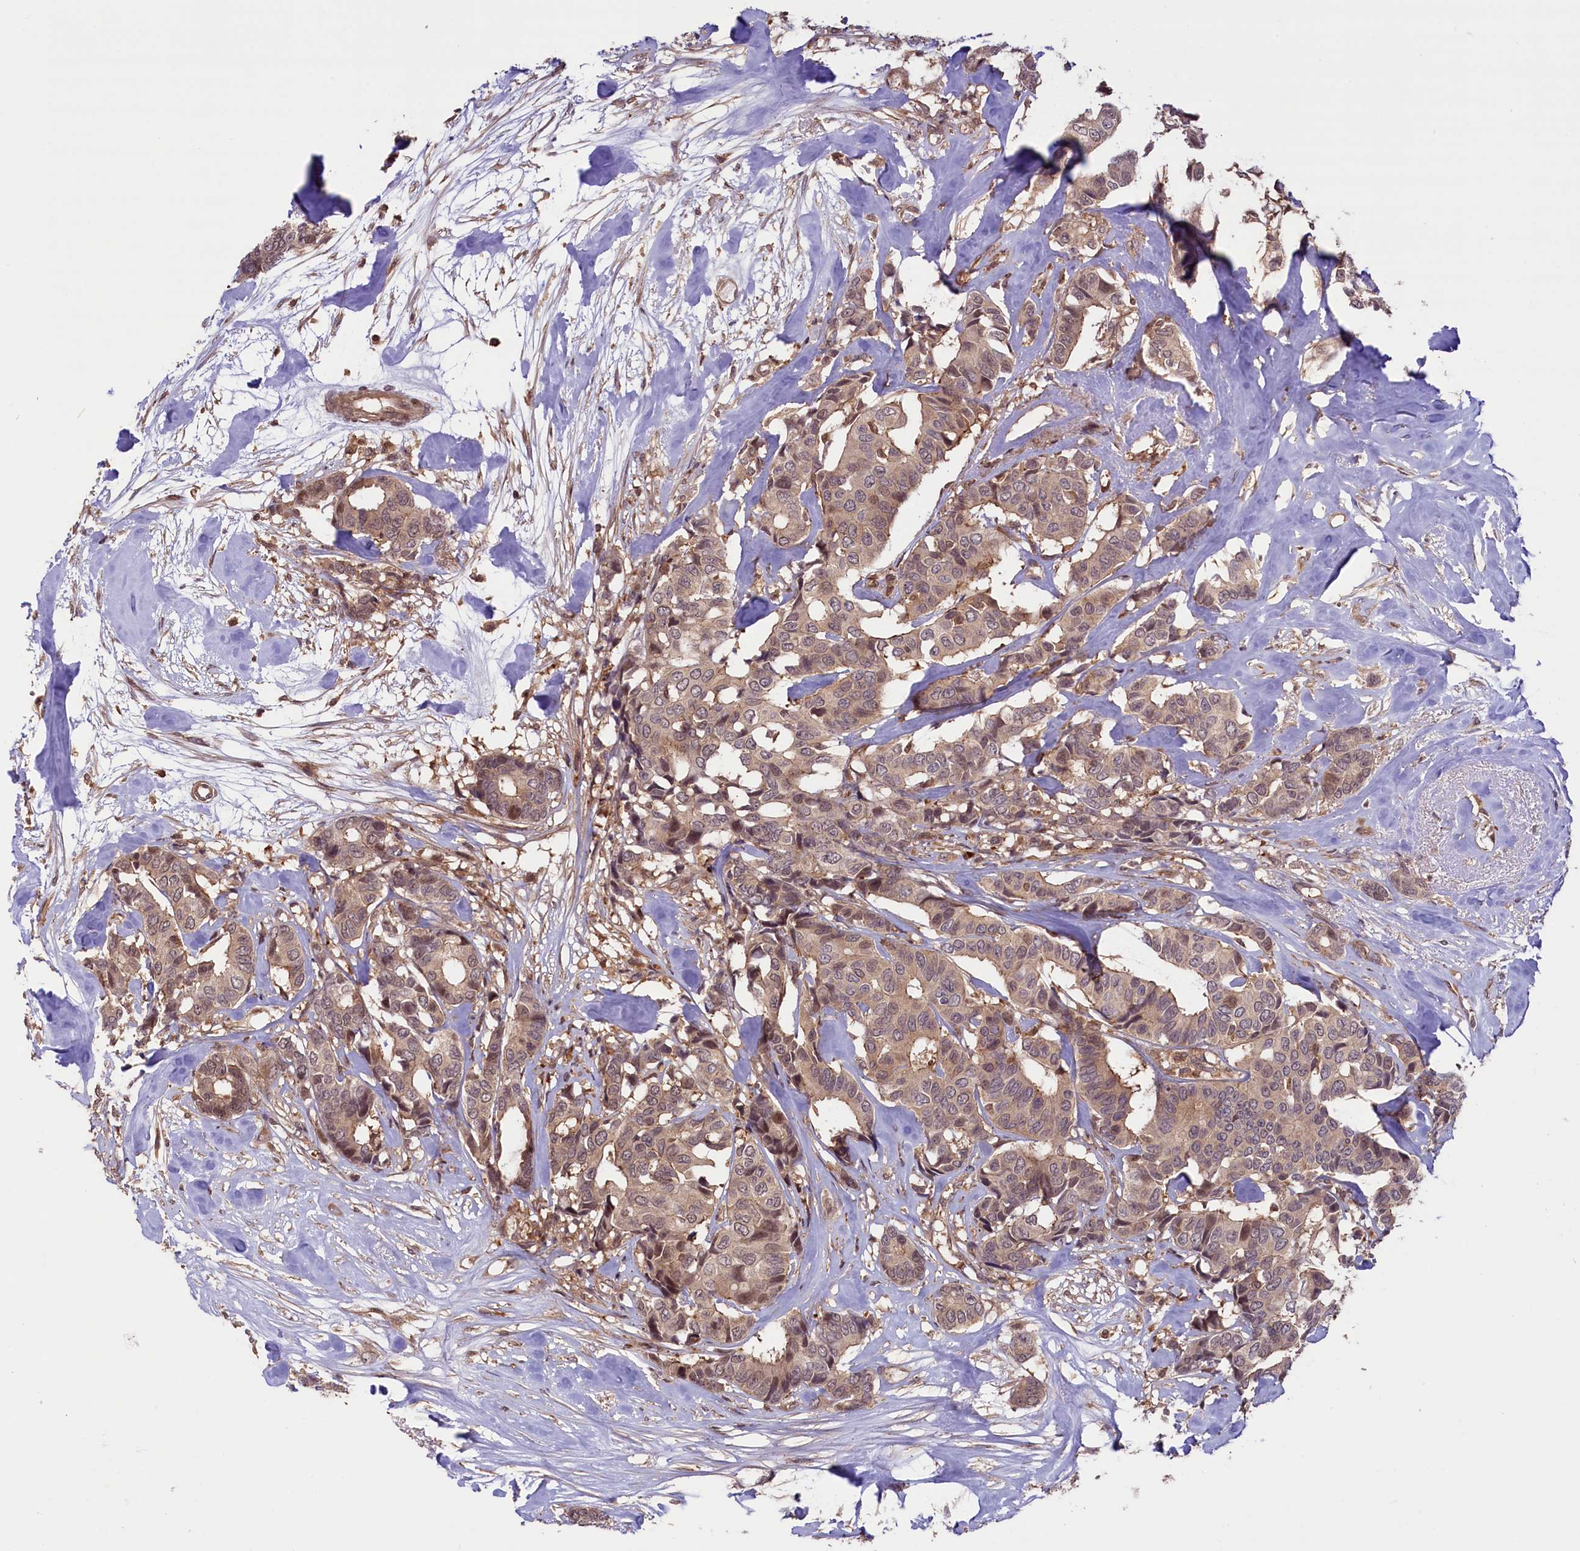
{"staining": {"intensity": "weak", "quantity": "25%-75%", "location": "nuclear"}, "tissue": "breast cancer", "cell_type": "Tumor cells", "image_type": "cancer", "snomed": [{"axis": "morphology", "description": "Duct carcinoma"}, {"axis": "topography", "description": "Breast"}], "caption": "This image exhibits immunohistochemistry (IHC) staining of infiltrating ductal carcinoma (breast), with low weak nuclear expression in approximately 25%-75% of tumor cells.", "gene": "RIC8A", "patient": {"sex": "female", "age": 87}}